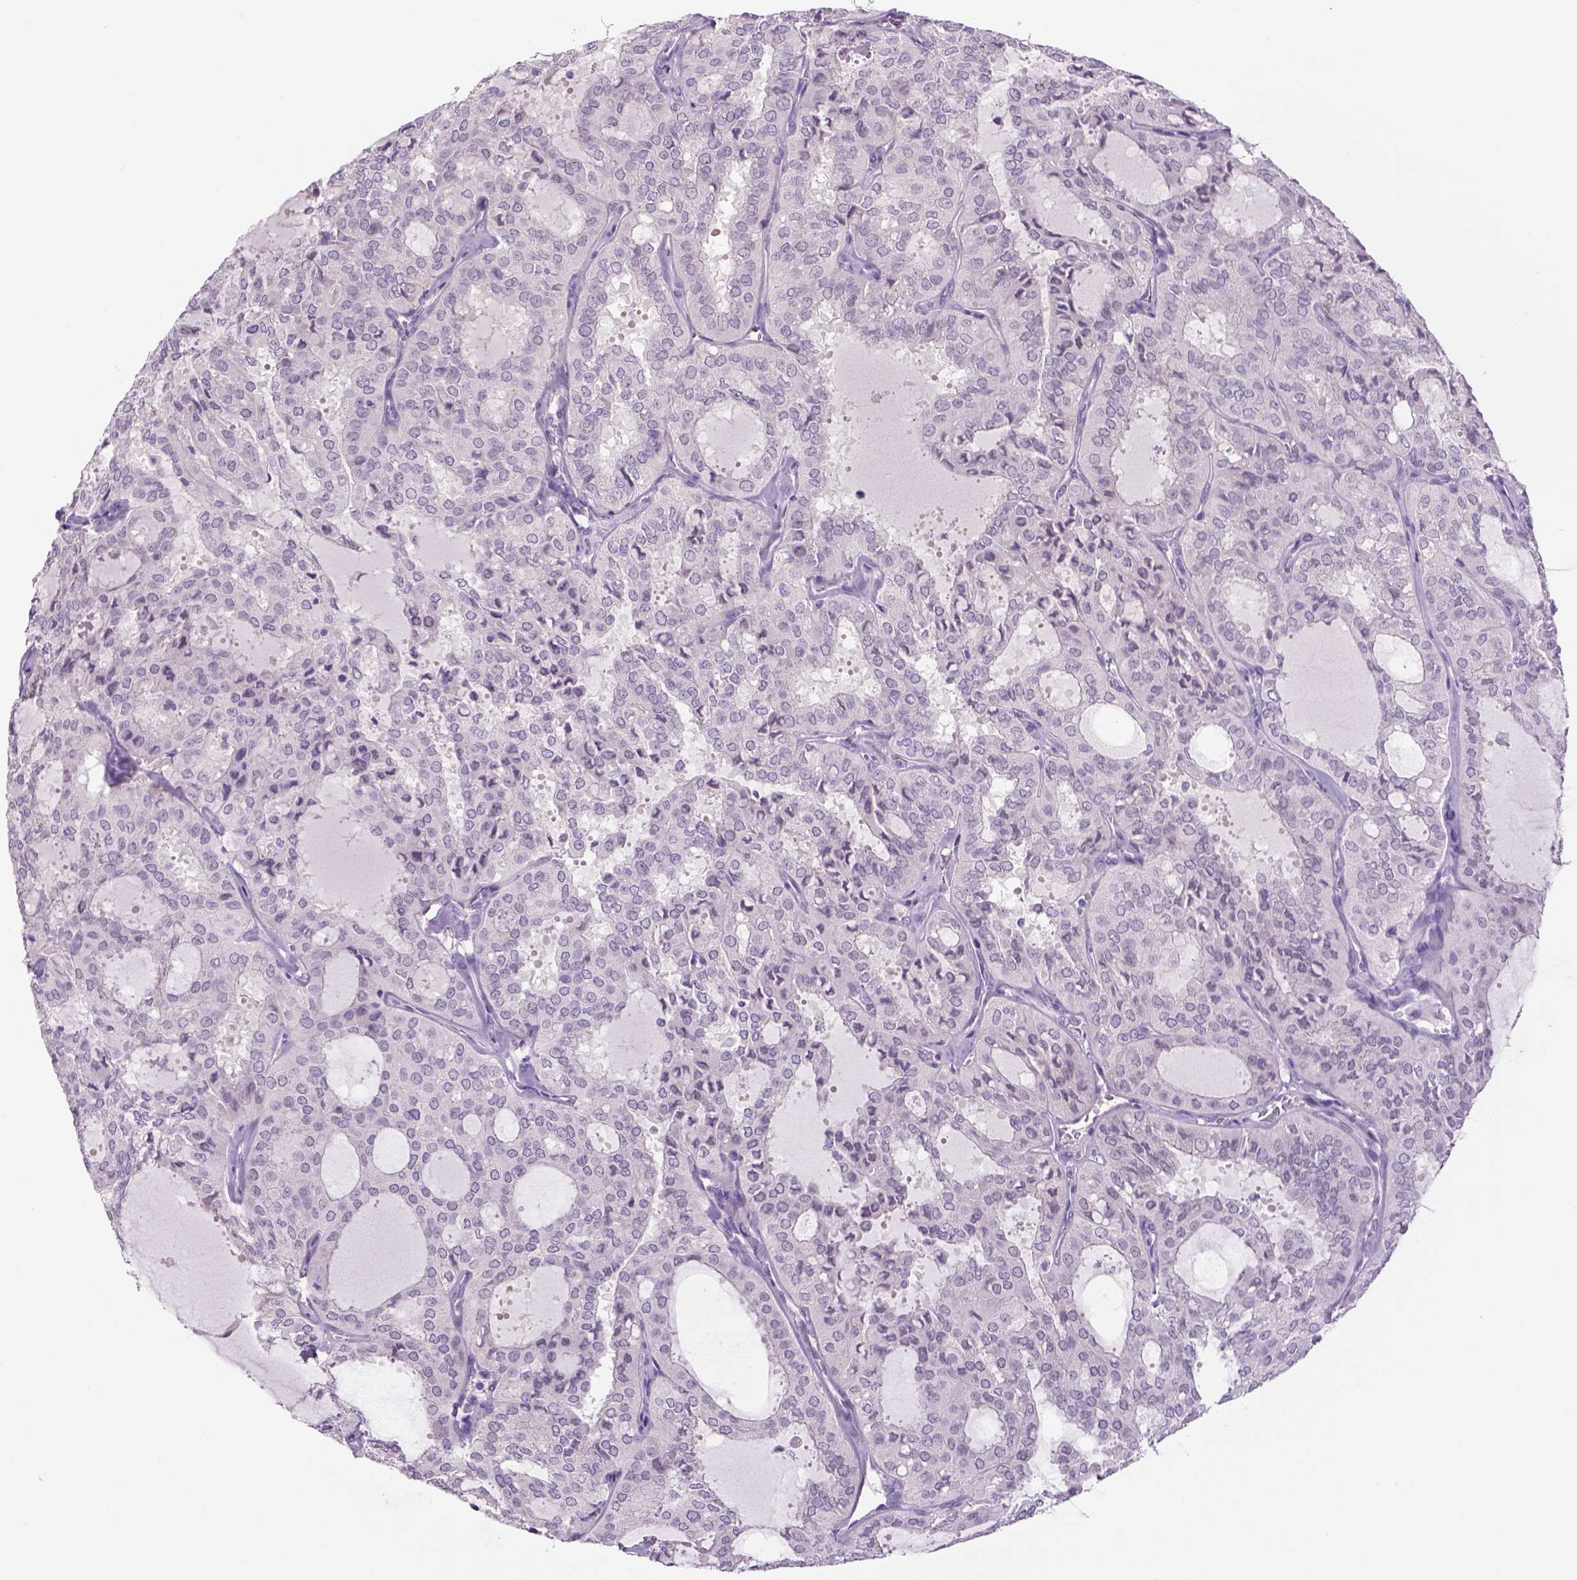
{"staining": {"intensity": "negative", "quantity": "none", "location": "none"}, "tissue": "thyroid cancer", "cell_type": "Tumor cells", "image_type": "cancer", "snomed": [{"axis": "morphology", "description": "Follicular adenoma carcinoma, NOS"}, {"axis": "topography", "description": "Thyroid gland"}], "caption": "The photomicrograph shows no significant staining in tumor cells of follicular adenoma carcinoma (thyroid).", "gene": "DBH", "patient": {"sex": "male", "age": 75}}